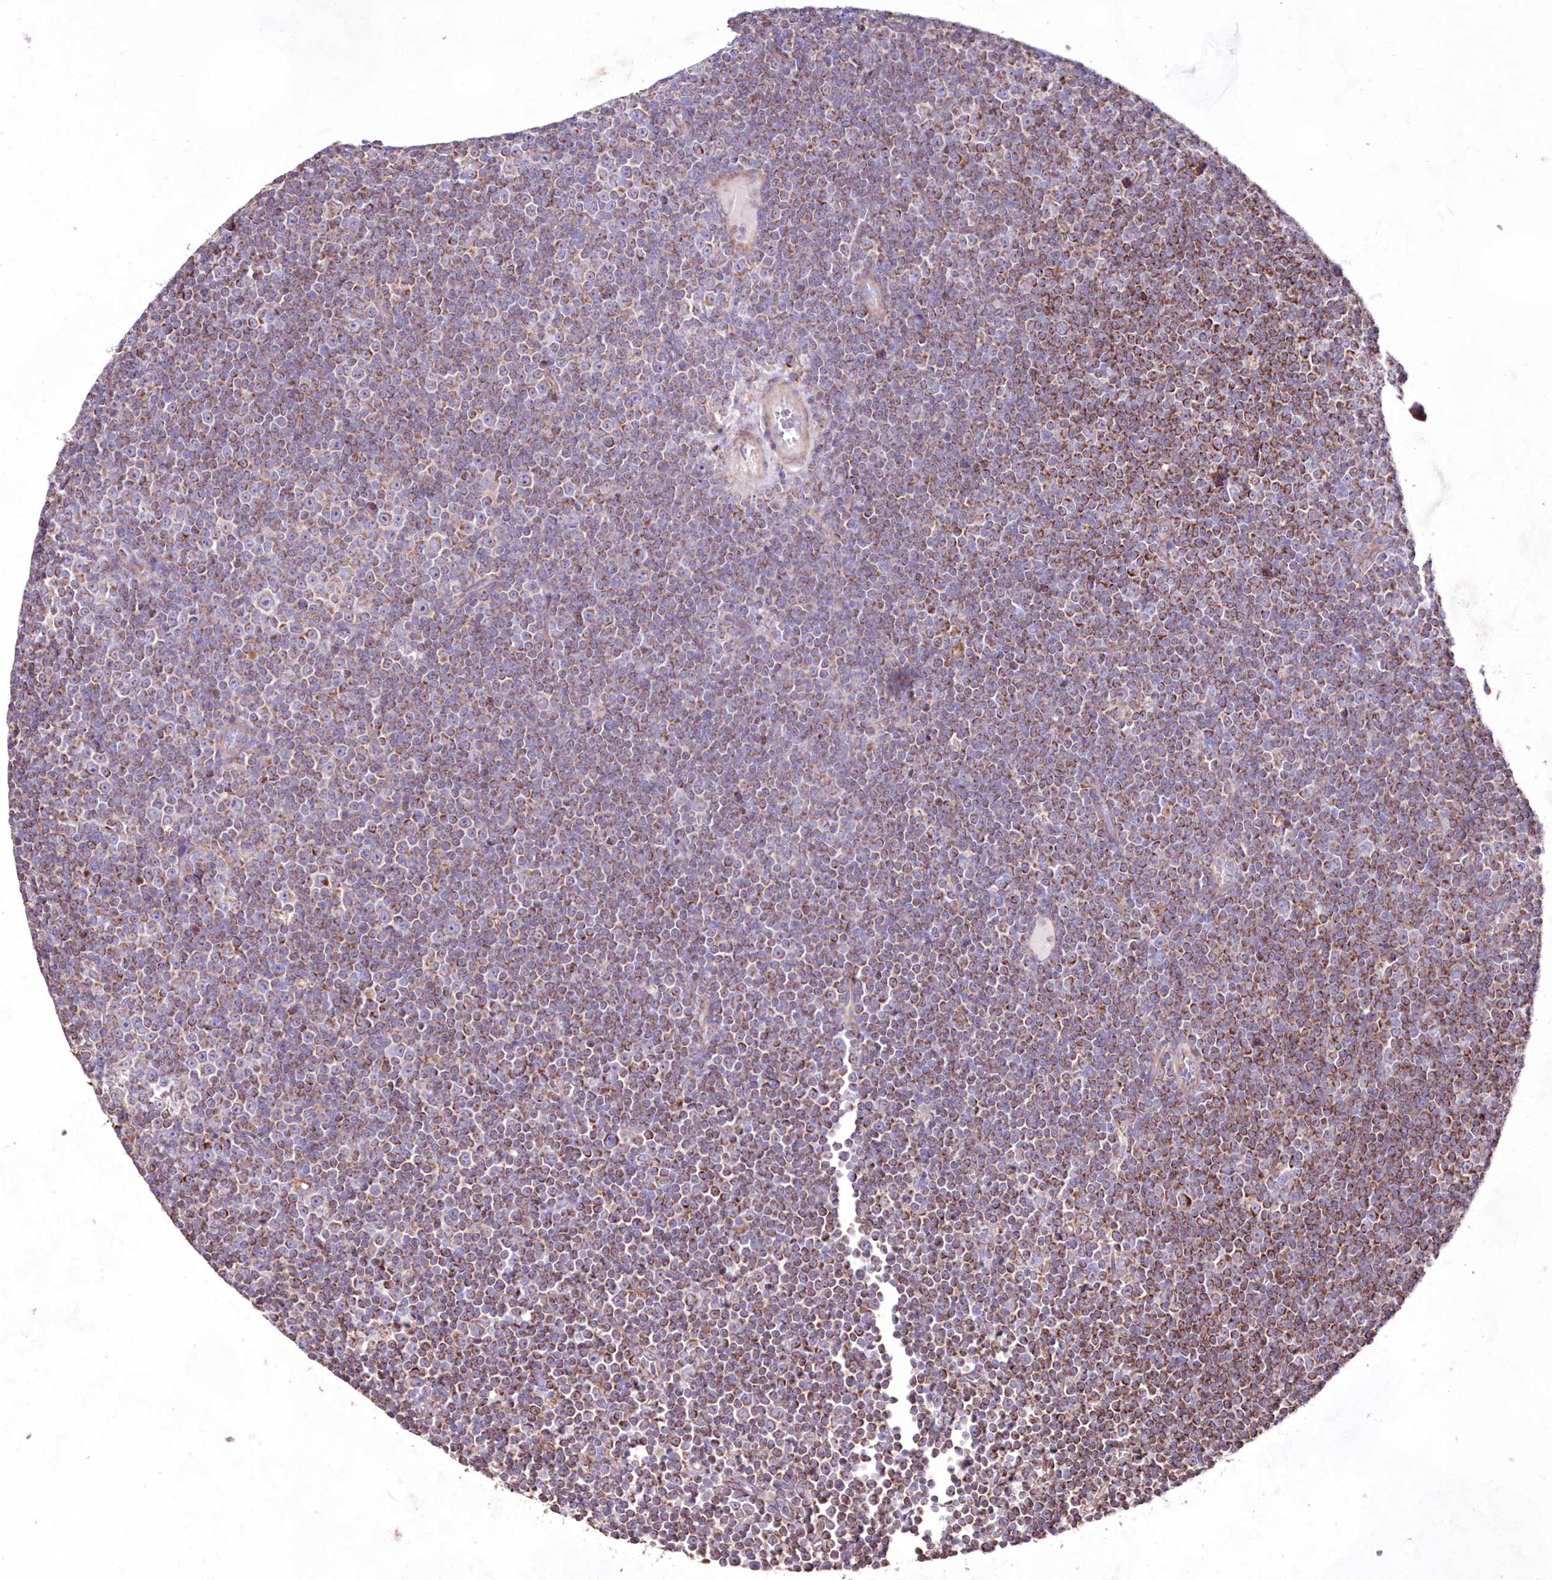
{"staining": {"intensity": "moderate", "quantity": "25%-75%", "location": "cytoplasmic/membranous"}, "tissue": "lymphoma", "cell_type": "Tumor cells", "image_type": "cancer", "snomed": [{"axis": "morphology", "description": "Malignant lymphoma, non-Hodgkin's type, Low grade"}, {"axis": "topography", "description": "Lymph node"}], "caption": "Immunohistochemistry (DAB) staining of low-grade malignant lymphoma, non-Hodgkin's type displays moderate cytoplasmic/membranous protein positivity in about 25%-75% of tumor cells.", "gene": "HADHB", "patient": {"sex": "female", "age": 67}}